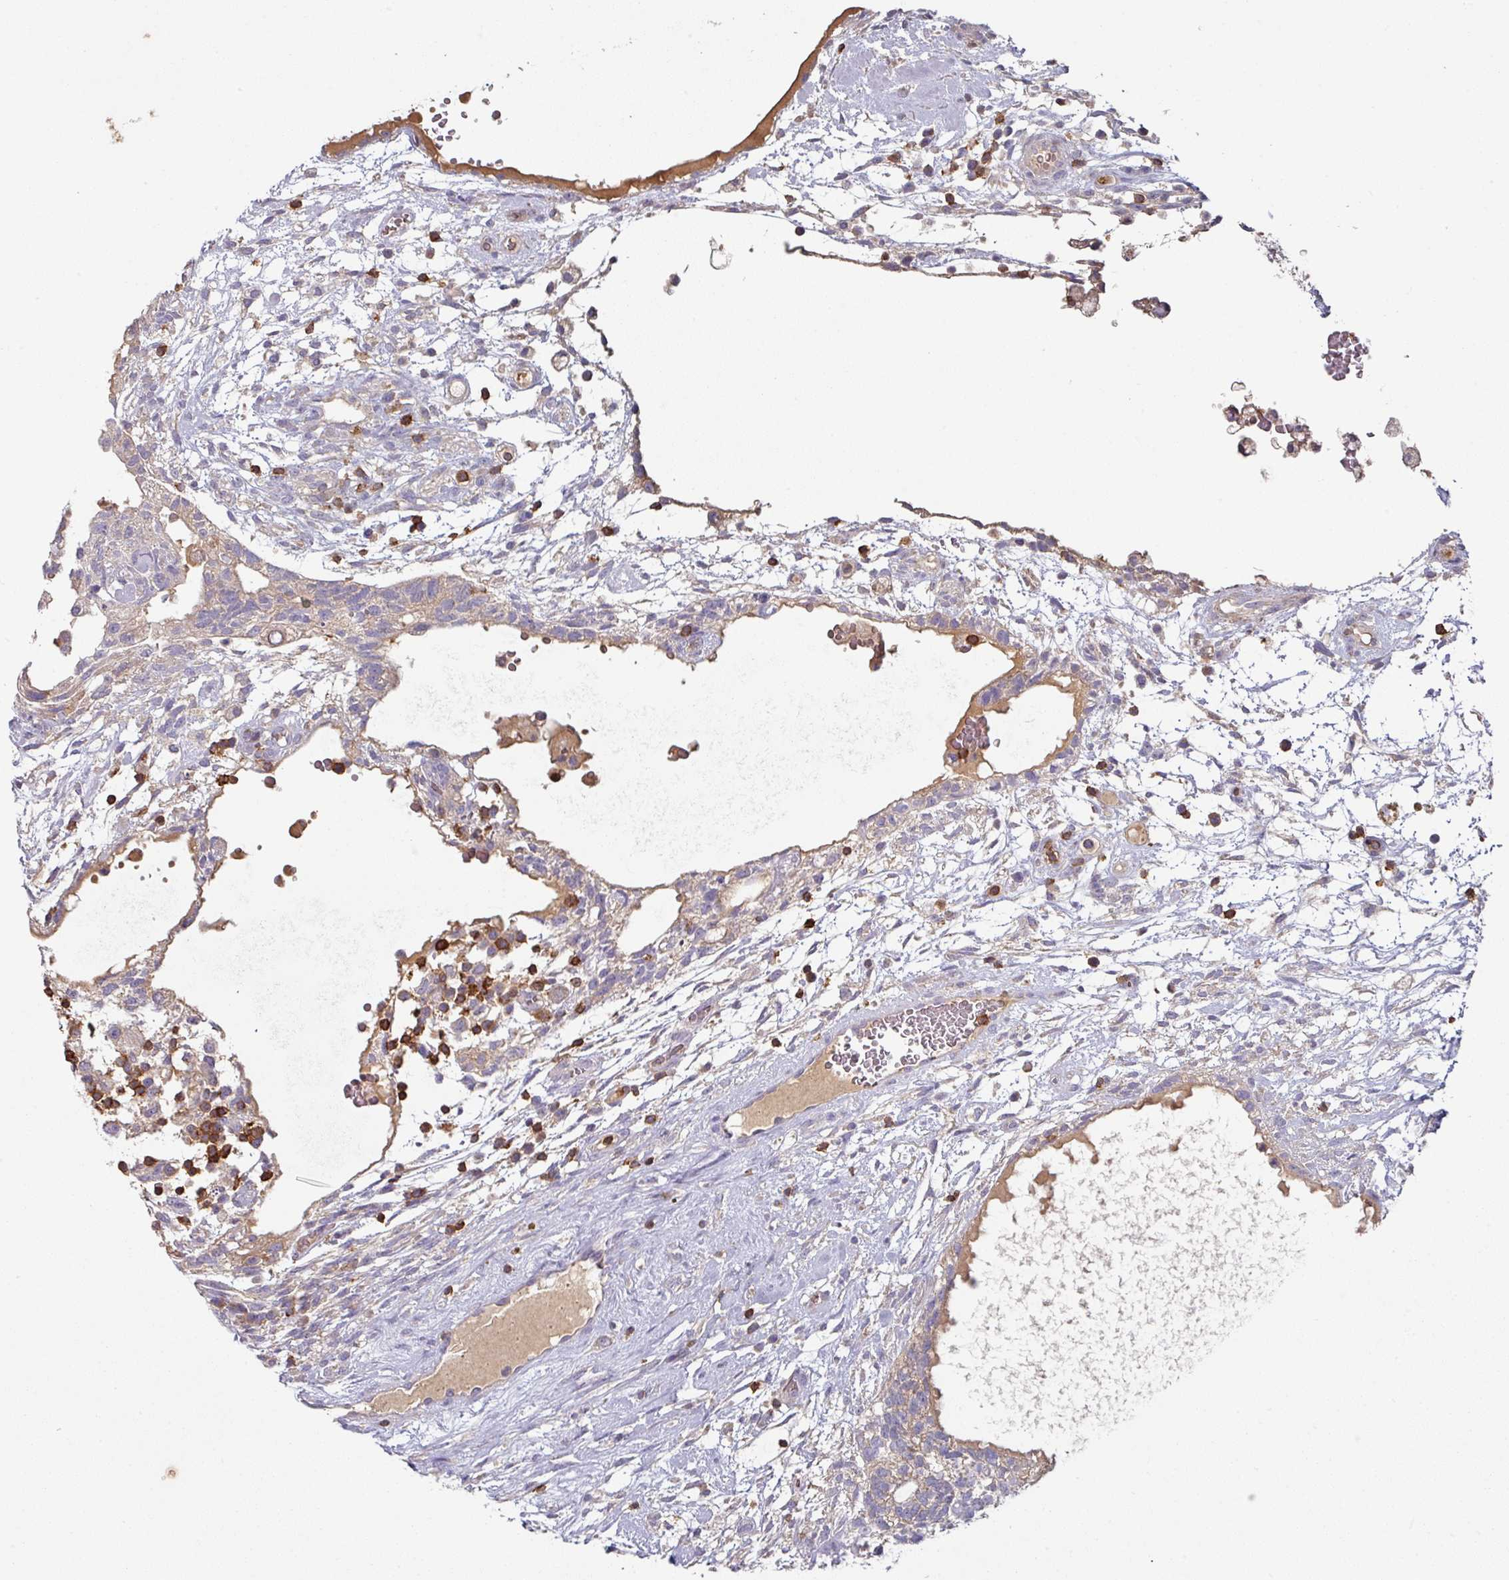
{"staining": {"intensity": "weak", "quantity": "<25%", "location": "cytoplasmic/membranous"}, "tissue": "testis cancer", "cell_type": "Tumor cells", "image_type": "cancer", "snomed": [{"axis": "morphology", "description": "Carcinoma, Embryonal, NOS"}, {"axis": "topography", "description": "Testis"}], "caption": "The immunohistochemistry (IHC) histopathology image has no significant staining in tumor cells of embryonal carcinoma (testis) tissue.", "gene": "CD3G", "patient": {"sex": "male", "age": 32}}